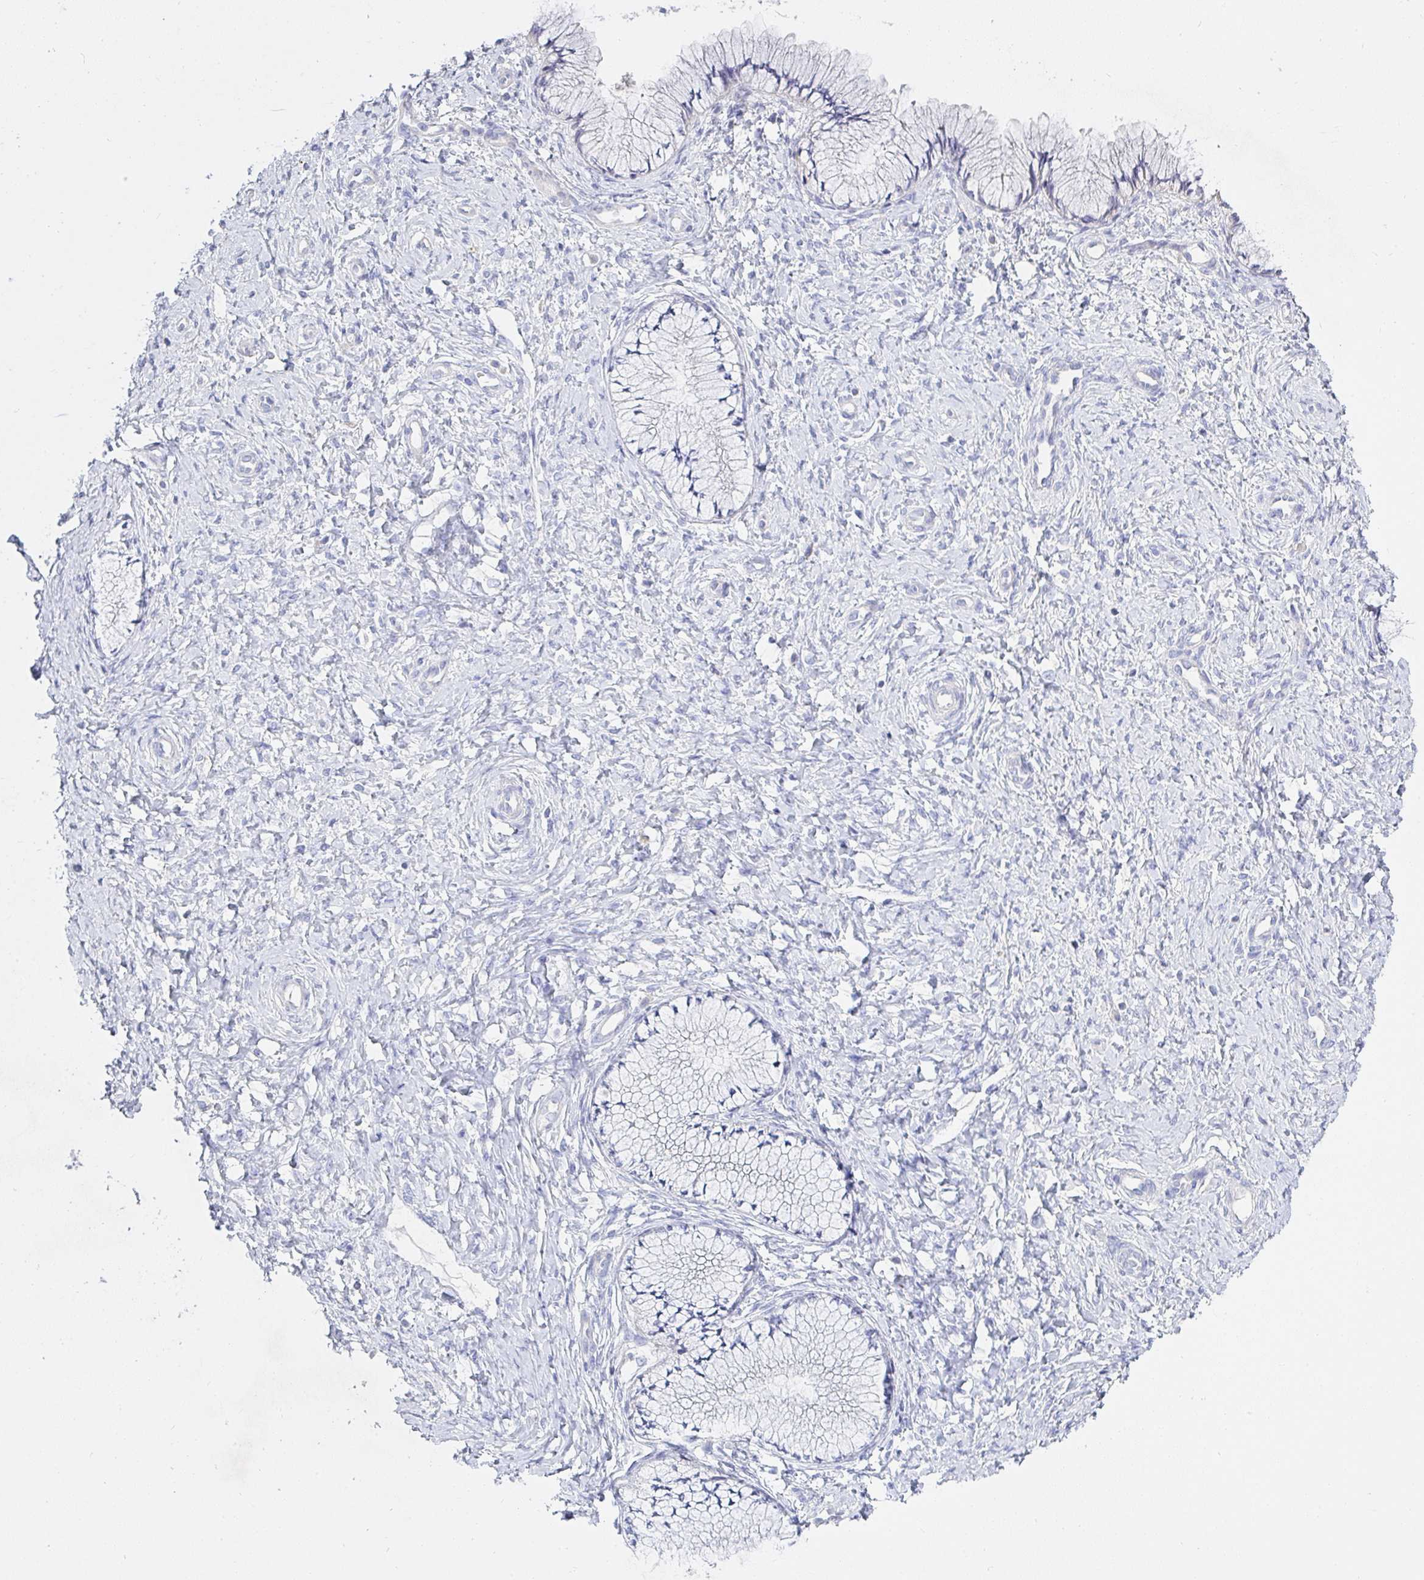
{"staining": {"intensity": "negative", "quantity": "none", "location": "none"}, "tissue": "cervix", "cell_type": "Glandular cells", "image_type": "normal", "snomed": [{"axis": "morphology", "description": "Normal tissue, NOS"}, {"axis": "topography", "description": "Cervix"}], "caption": "Immunohistochemical staining of benign cervix displays no significant staining in glandular cells. (Stains: DAB (3,3'-diaminobenzidine) immunohistochemistry with hematoxylin counter stain, Microscopy: brightfield microscopy at high magnification).", "gene": "ZNF561", "patient": {"sex": "female", "age": 37}}